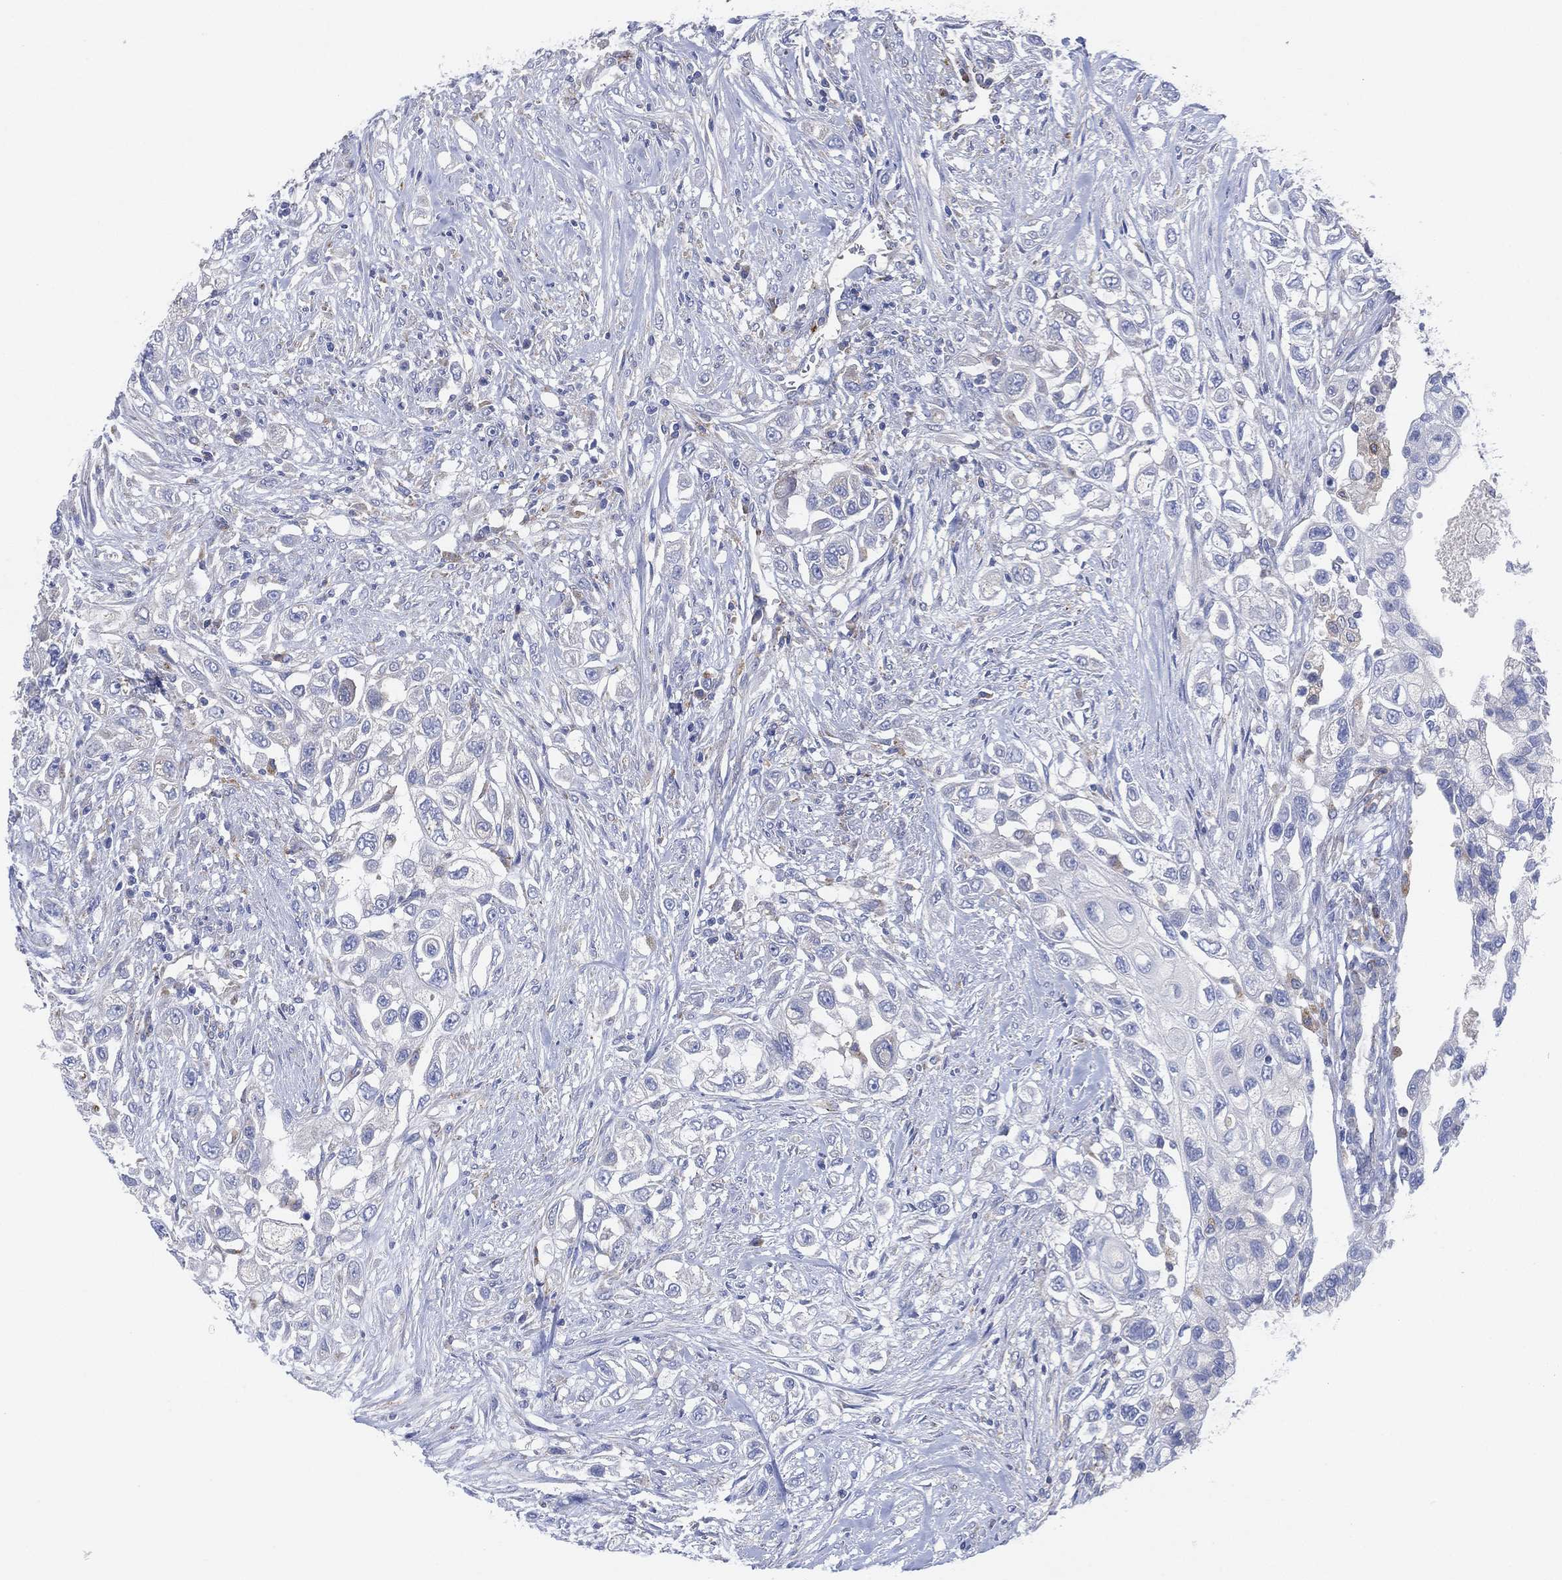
{"staining": {"intensity": "negative", "quantity": "none", "location": "none"}, "tissue": "urothelial cancer", "cell_type": "Tumor cells", "image_type": "cancer", "snomed": [{"axis": "morphology", "description": "Urothelial carcinoma, High grade"}, {"axis": "topography", "description": "Urinary bladder"}], "caption": "The IHC micrograph has no significant expression in tumor cells of urothelial cancer tissue.", "gene": "GALNS", "patient": {"sex": "female", "age": 56}}